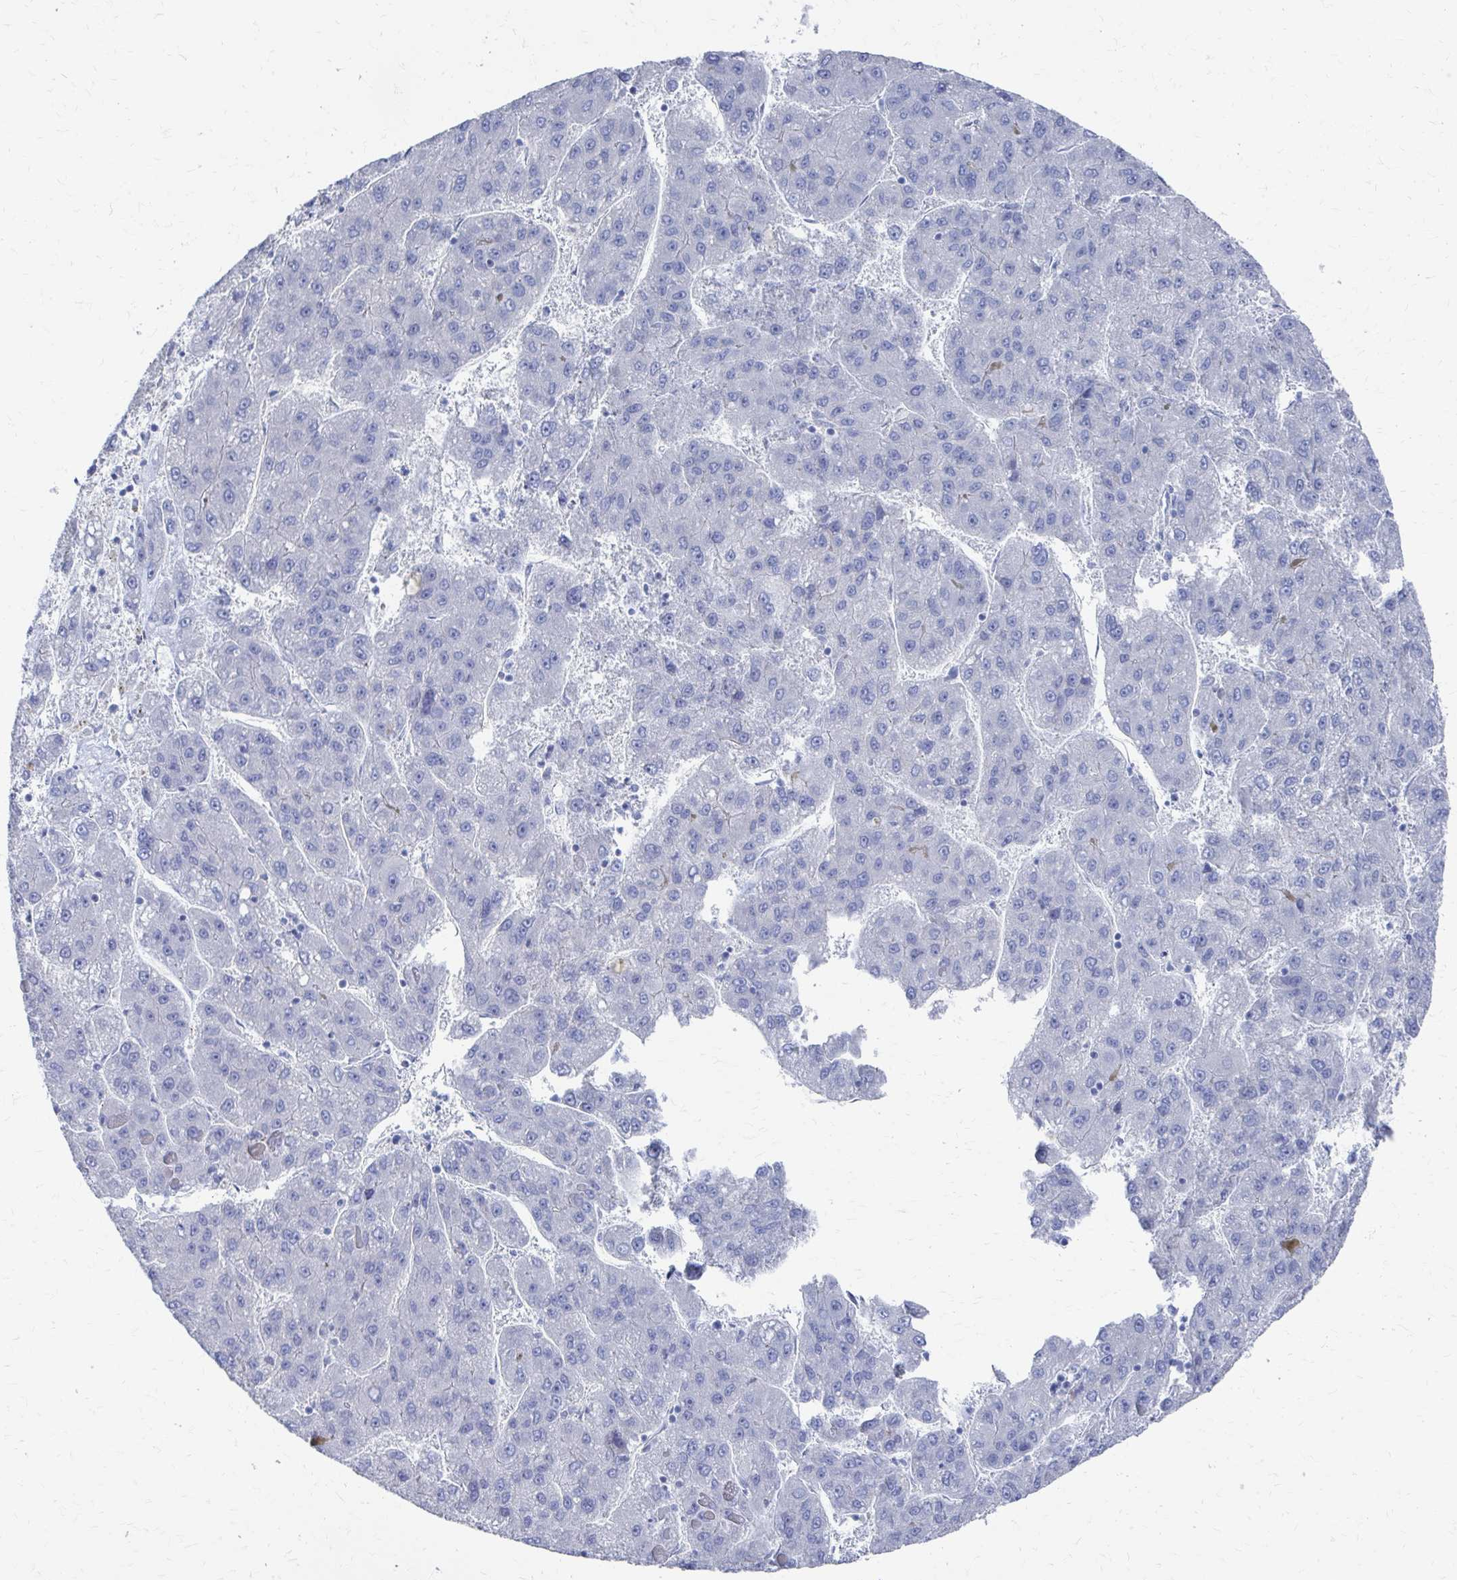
{"staining": {"intensity": "negative", "quantity": "none", "location": "none"}, "tissue": "liver cancer", "cell_type": "Tumor cells", "image_type": "cancer", "snomed": [{"axis": "morphology", "description": "Carcinoma, Hepatocellular, NOS"}, {"axis": "topography", "description": "Liver"}], "caption": "Tumor cells are negative for brown protein staining in liver cancer (hepatocellular carcinoma). (DAB (3,3'-diaminobenzidine) immunohistochemistry (IHC), high magnification).", "gene": "PLEKHG7", "patient": {"sex": "female", "age": 82}}